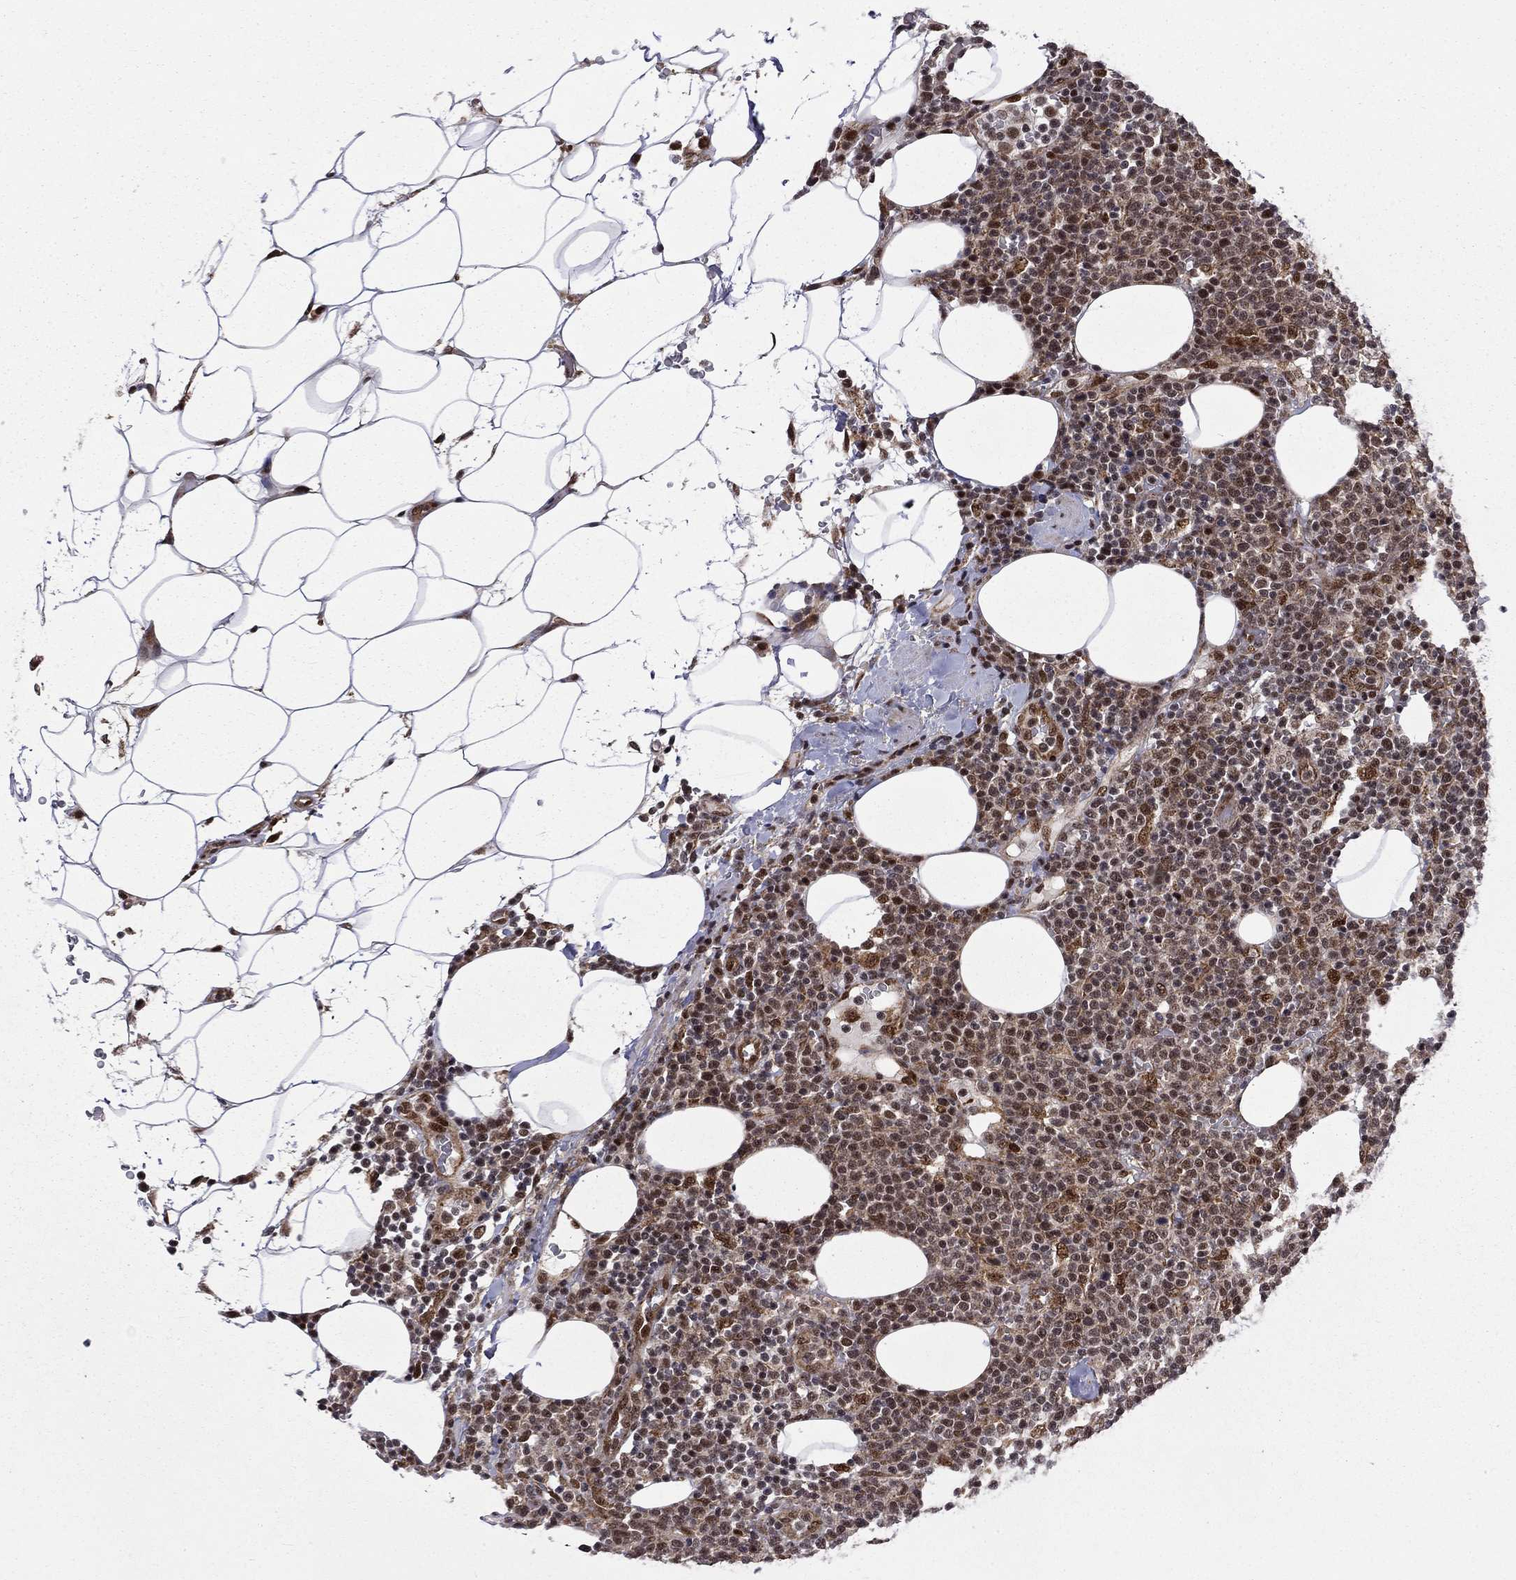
{"staining": {"intensity": "moderate", "quantity": "<25%", "location": "nuclear"}, "tissue": "lymphoma", "cell_type": "Tumor cells", "image_type": "cancer", "snomed": [{"axis": "morphology", "description": "Malignant lymphoma, non-Hodgkin's type, High grade"}, {"axis": "topography", "description": "Lymph node"}], "caption": "Immunohistochemistry (DAB) staining of malignant lymphoma, non-Hodgkin's type (high-grade) shows moderate nuclear protein expression in approximately <25% of tumor cells.", "gene": "KPNA3", "patient": {"sex": "male", "age": 61}}